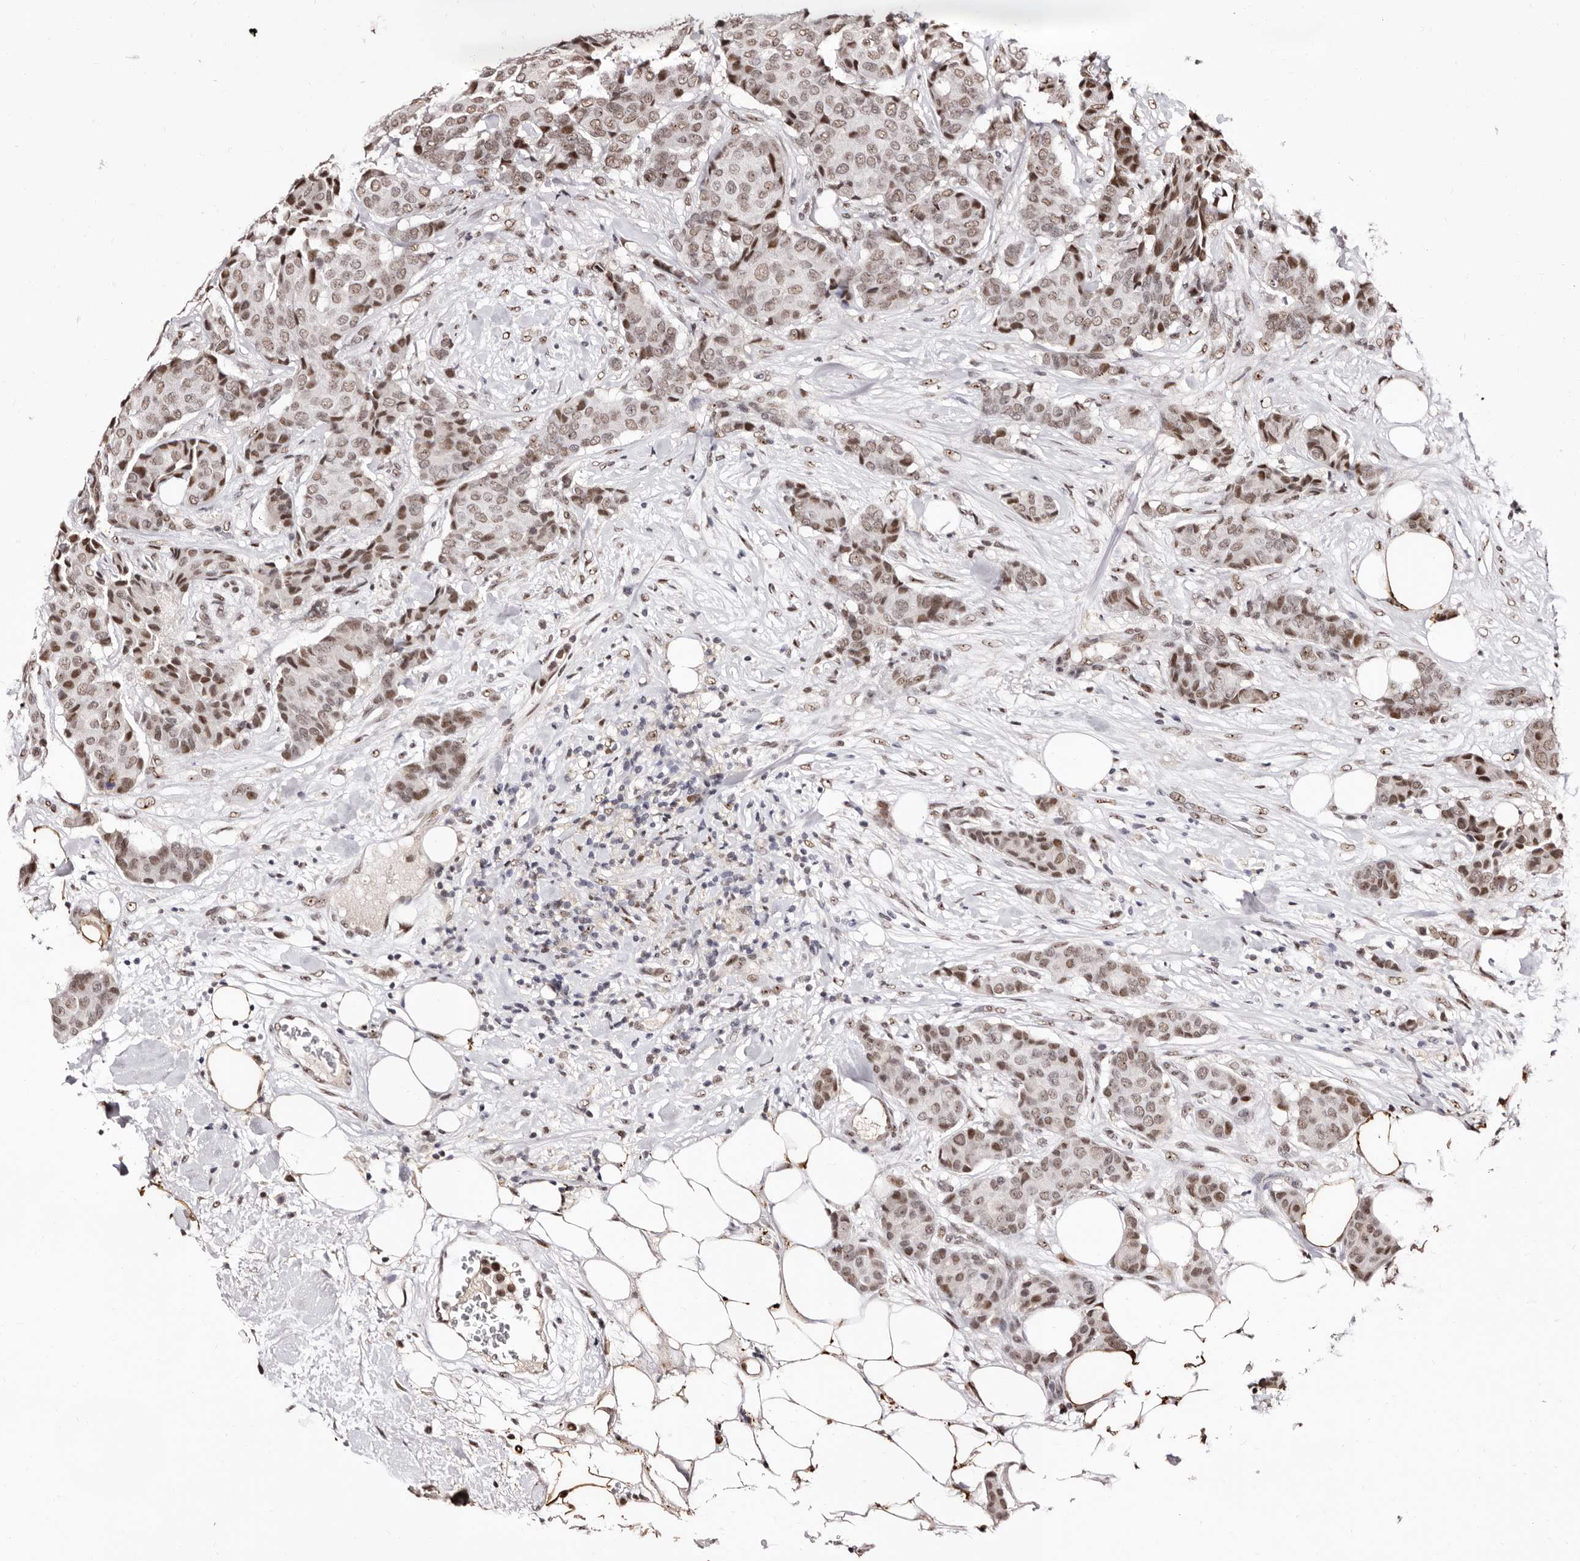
{"staining": {"intensity": "moderate", "quantity": ">75%", "location": "nuclear"}, "tissue": "breast cancer", "cell_type": "Tumor cells", "image_type": "cancer", "snomed": [{"axis": "morphology", "description": "Duct carcinoma"}, {"axis": "topography", "description": "Breast"}], "caption": "Immunohistochemistry of human infiltrating ductal carcinoma (breast) shows medium levels of moderate nuclear staining in approximately >75% of tumor cells.", "gene": "ANAPC11", "patient": {"sex": "female", "age": 75}}